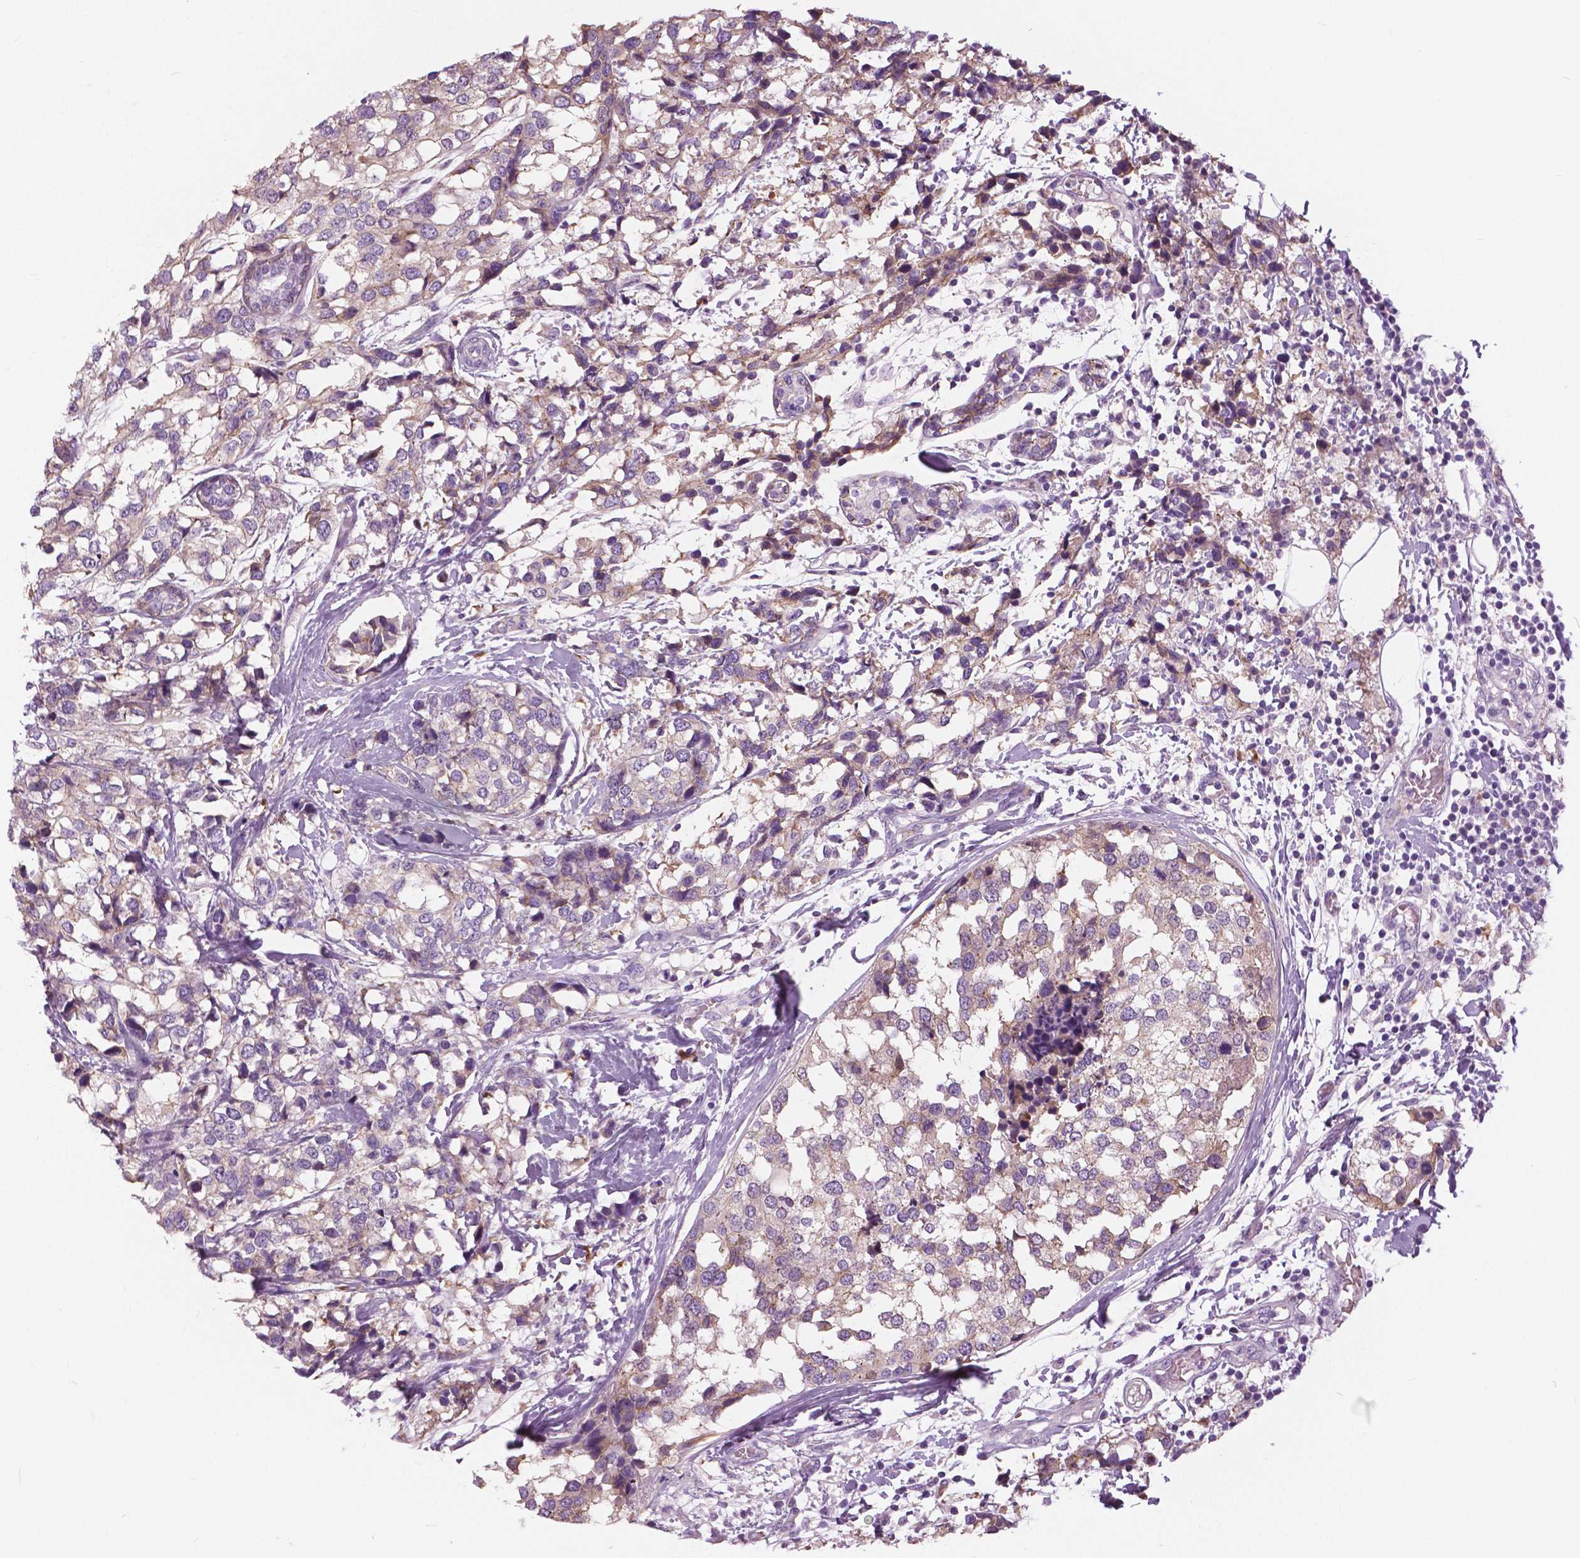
{"staining": {"intensity": "weak", "quantity": "<25%", "location": "cytoplasmic/membranous"}, "tissue": "breast cancer", "cell_type": "Tumor cells", "image_type": "cancer", "snomed": [{"axis": "morphology", "description": "Lobular carcinoma"}, {"axis": "topography", "description": "Breast"}], "caption": "High power microscopy histopathology image of an immunohistochemistry (IHC) image of lobular carcinoma (breast), revealing no significant staining in tumor cells.", "gene": "SERPINI1", "patient": {"sex": "female", "age": 59}}